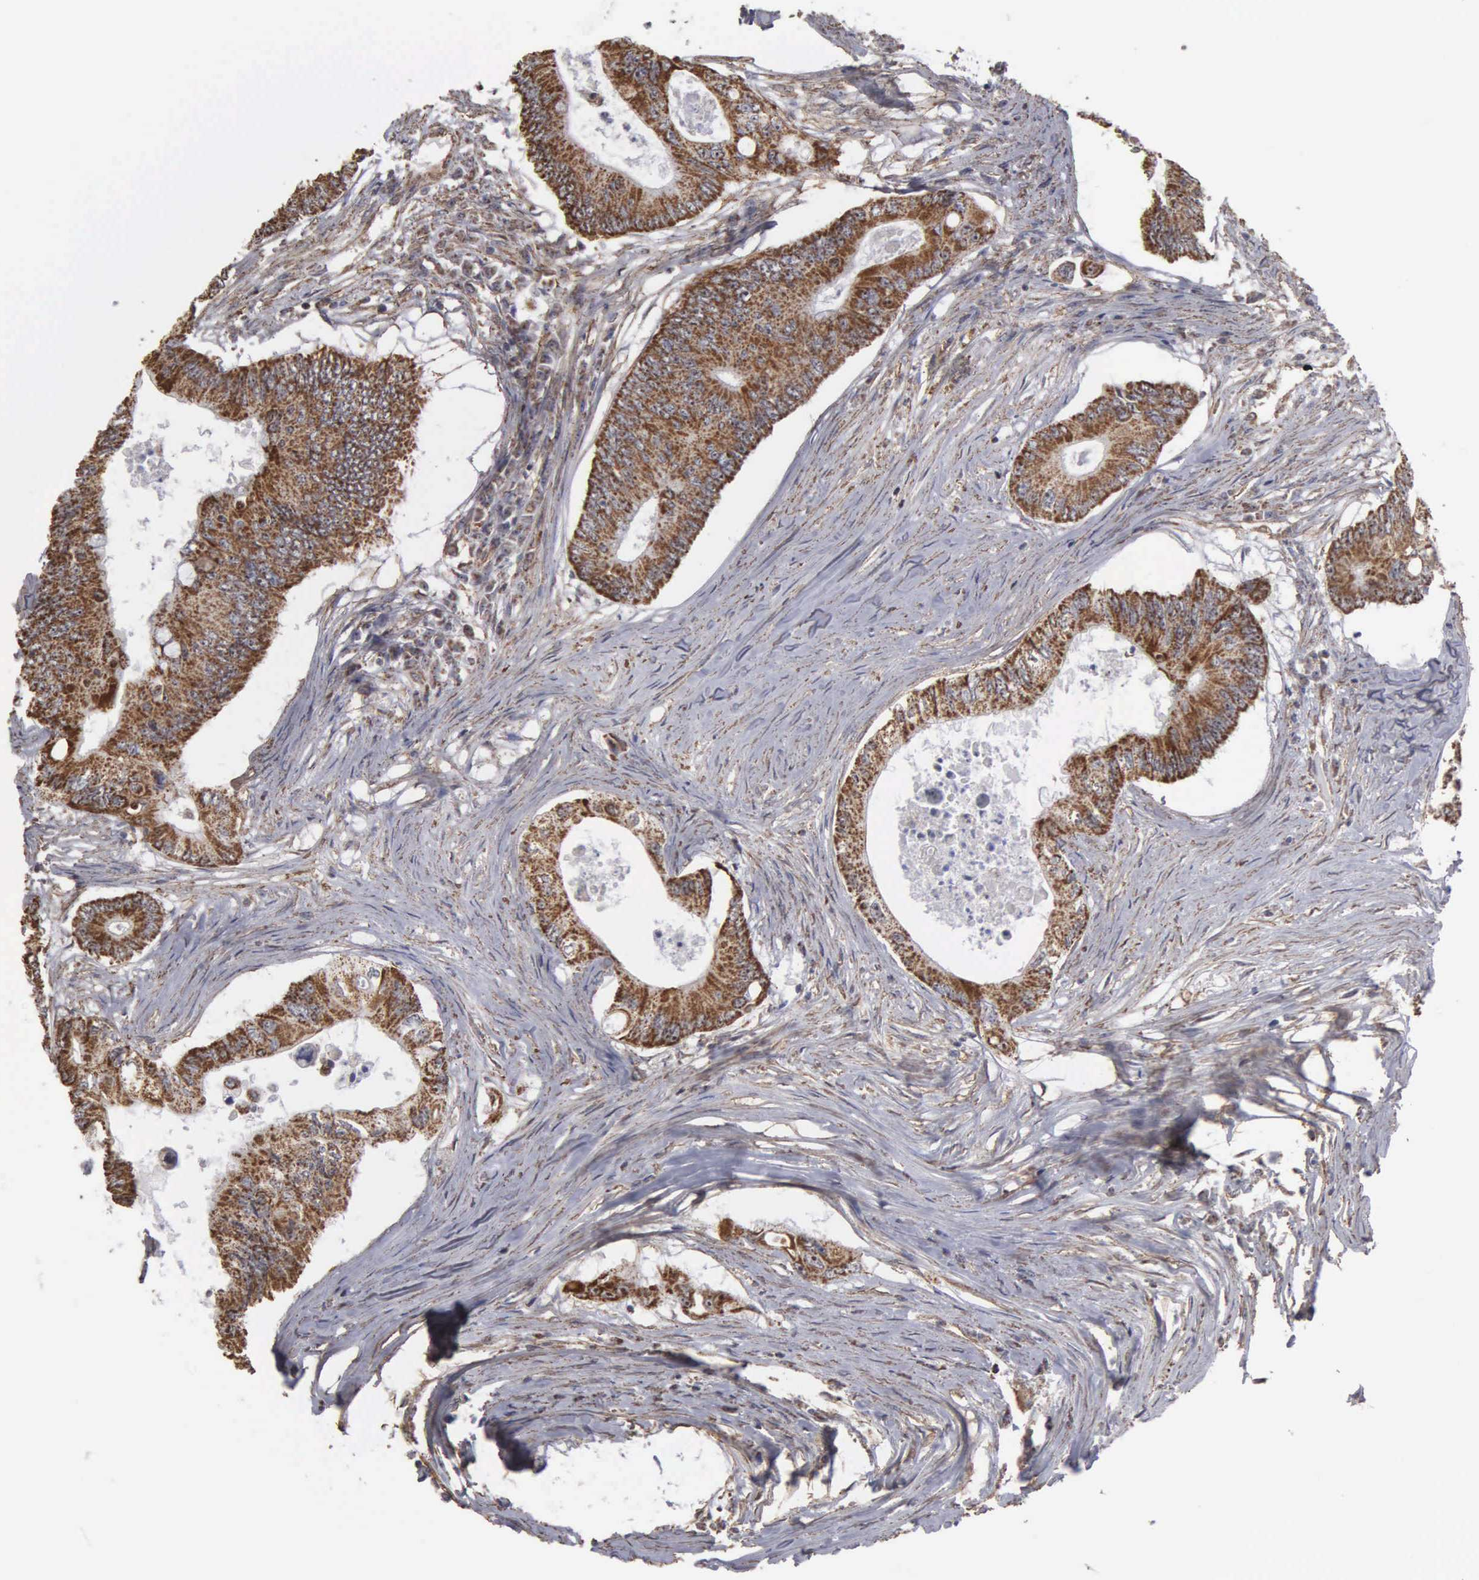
{"staining": {"intensity": "moderate", "quantity": ">75%", "location": "cytoplasmic/membranous,nuclear"}, "tissue": "colorectal cancer", "cell_type": "Tumor cells", "image_type": "cancer", "snomed": [{"axis": "morphology", "description": "Adenocarcinoma, NOS"}, {"axis": "topography", "description": "Colon"}], "caption": "DAB immunohistochemical staining of colorectal cancer shows moderate cytoplasmic/membranous and nuclear protein positivity in approximately >75% of tumor cells.", "gene": "NGDN", "patient": {"sex": "male", "age": 65}}